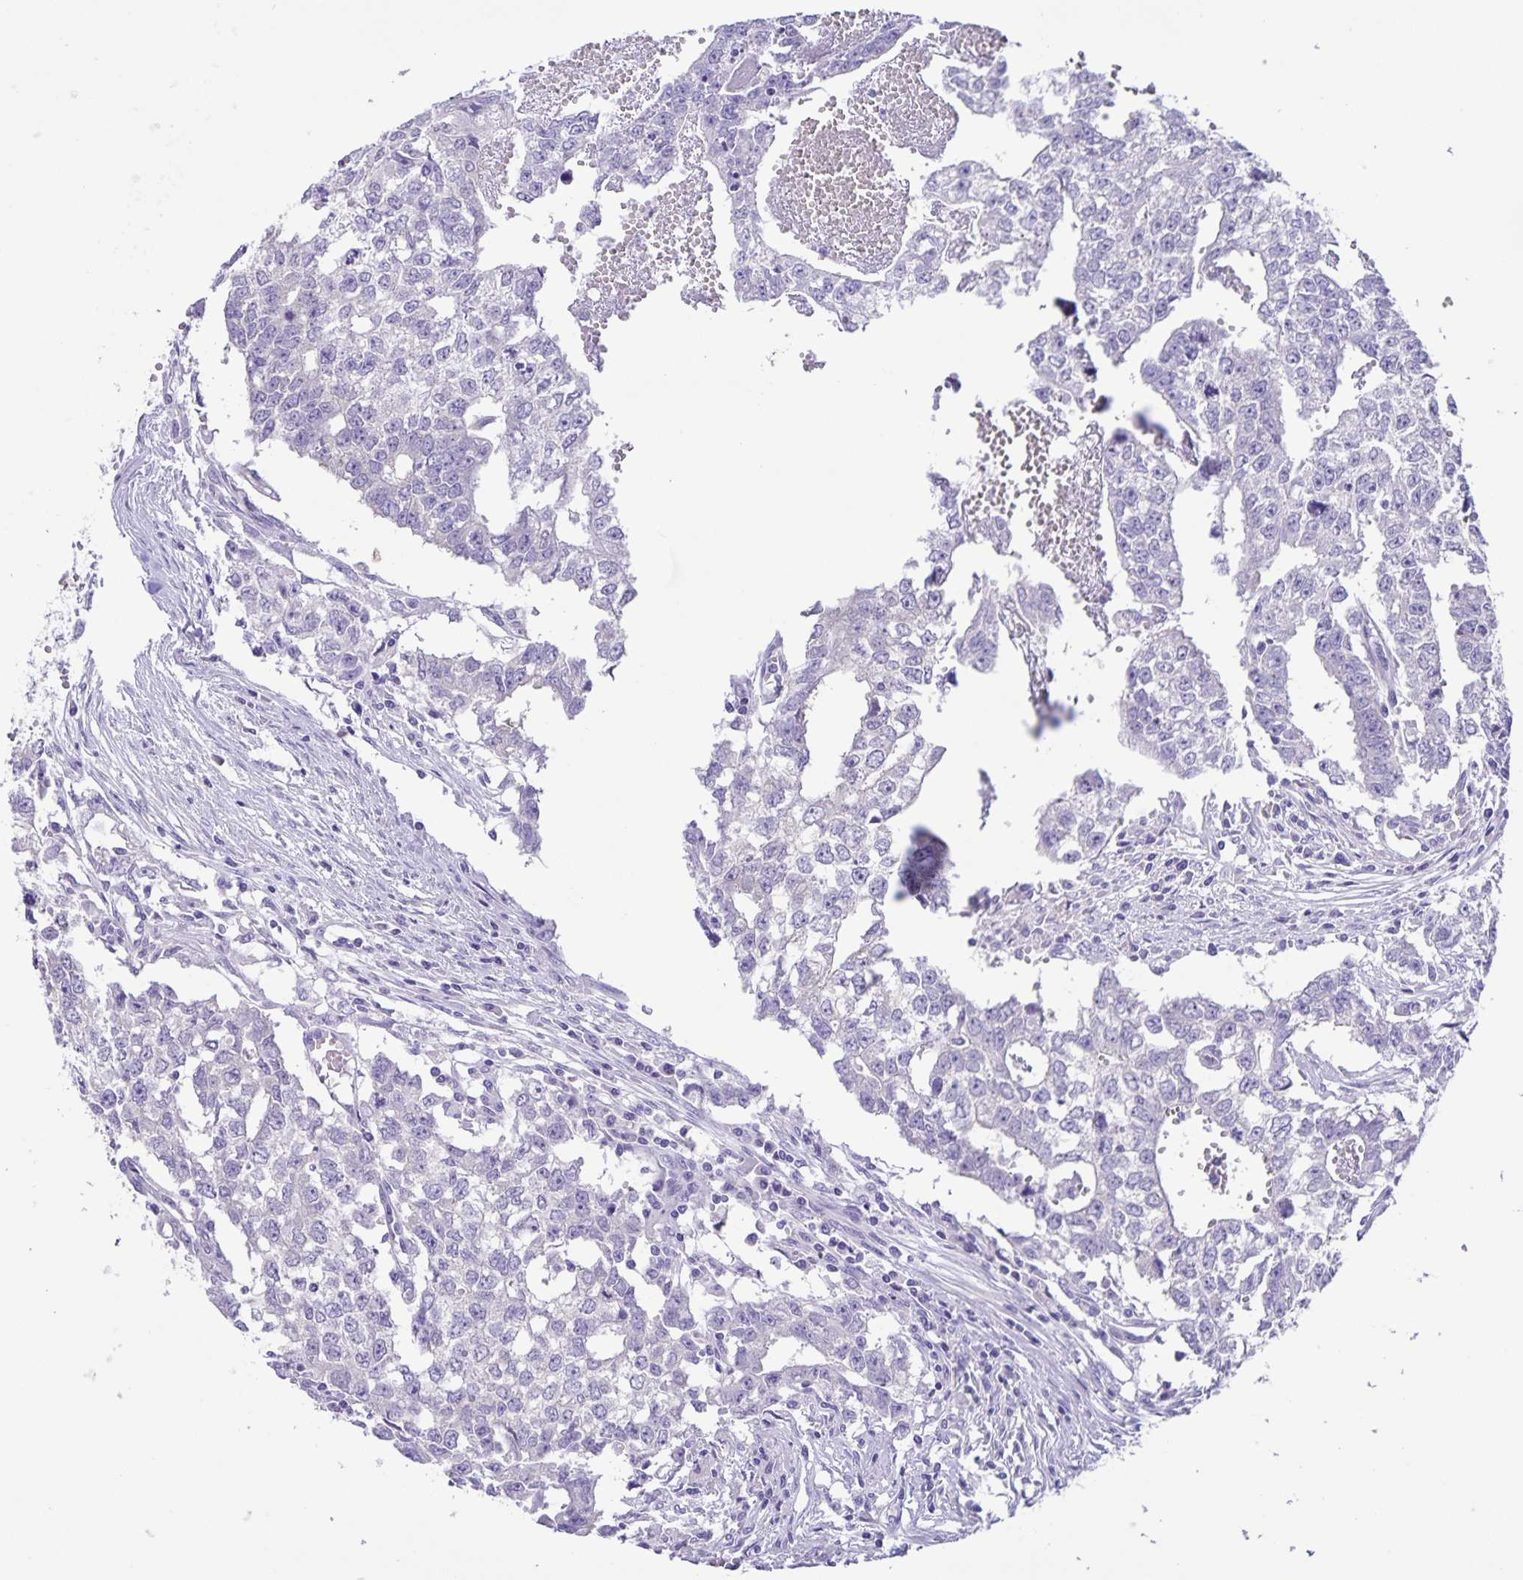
{"staining": {"intensity": "negative", "quantity": "none", "location": "none"}, "tissue": "testis cancer", "cell_type": "Tumor cells", "image_type": "cancer", "snomed": [{"axis": "morphology", "description": "Carcinoma, Embryonal, NOS"}, {"axis": "morphology", "description": "Teratoma, malignant, NOS"}, {"axis": "topography", "description": "Testis"}], "caption": "High power microscopy histopathology image of an immunohistochemistry micrograph of testis cancer (malignant teratoma), revealing no significant expression in tumor cells. The staining is performed using DAB brown chromogen with nuclei counter-stained in using hematoxylin.", "gene": "CAPSL", "patient": {"sex": "male", "age": 24}}